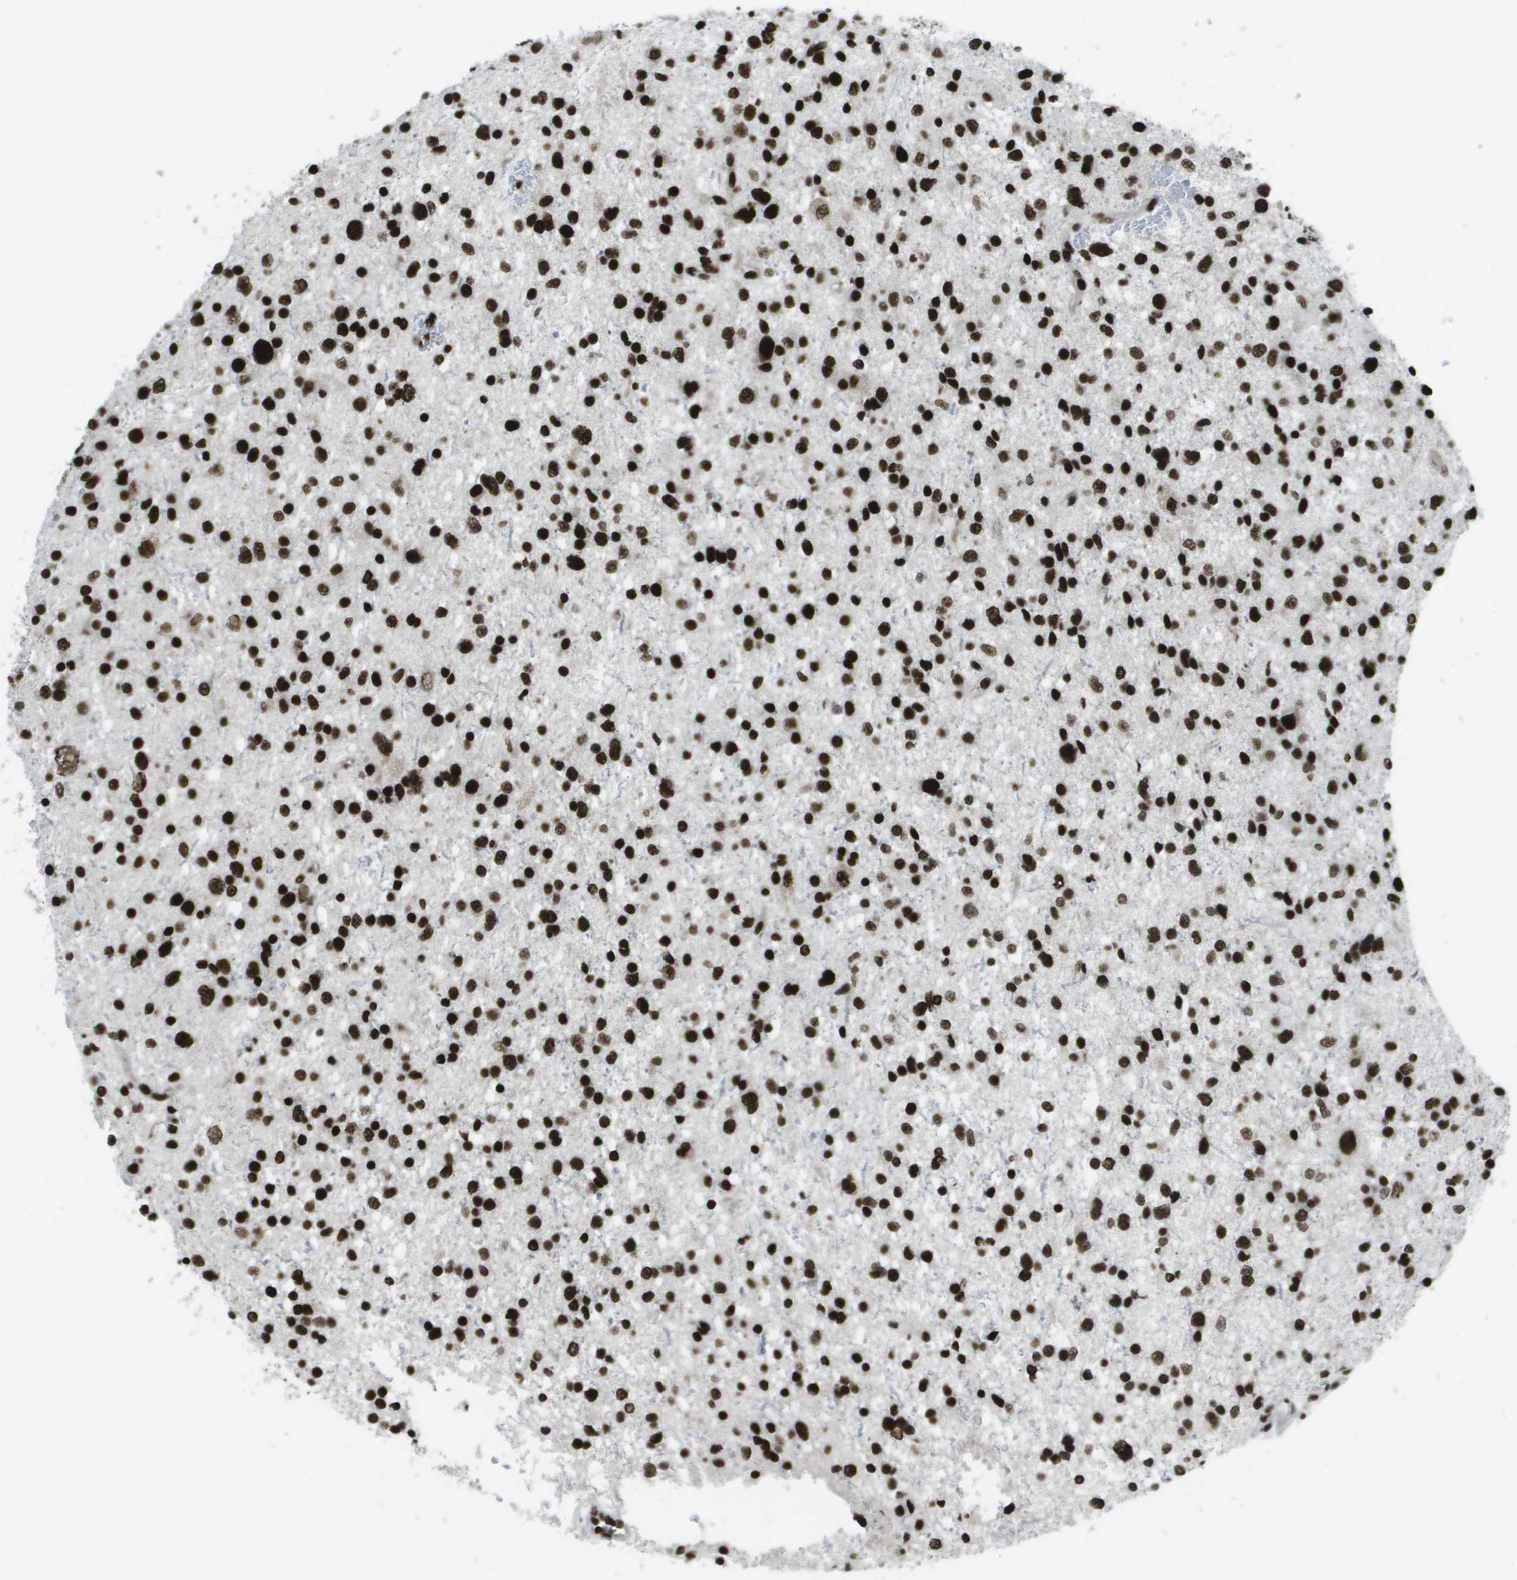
{"staining": {"intensity": "strong", "quantity": ">75%", "location": "nuclear"}, "tissue": "glioma", "cell_type": "Tumor cells", "image_type": "cancer", "snomed": [{"axis": "morphology", "description": "Glioma, malignant, Low grade"}, {"axis": "topography", "description": "Brain"}], "caption": "Immunohistochemistry (IHC) of glioma exhibits high levels of strong nuclear staining in approximately >75% of tumor cells.", "gene": "GLYR1", "patient": {"sex": "female", "age": 37}}